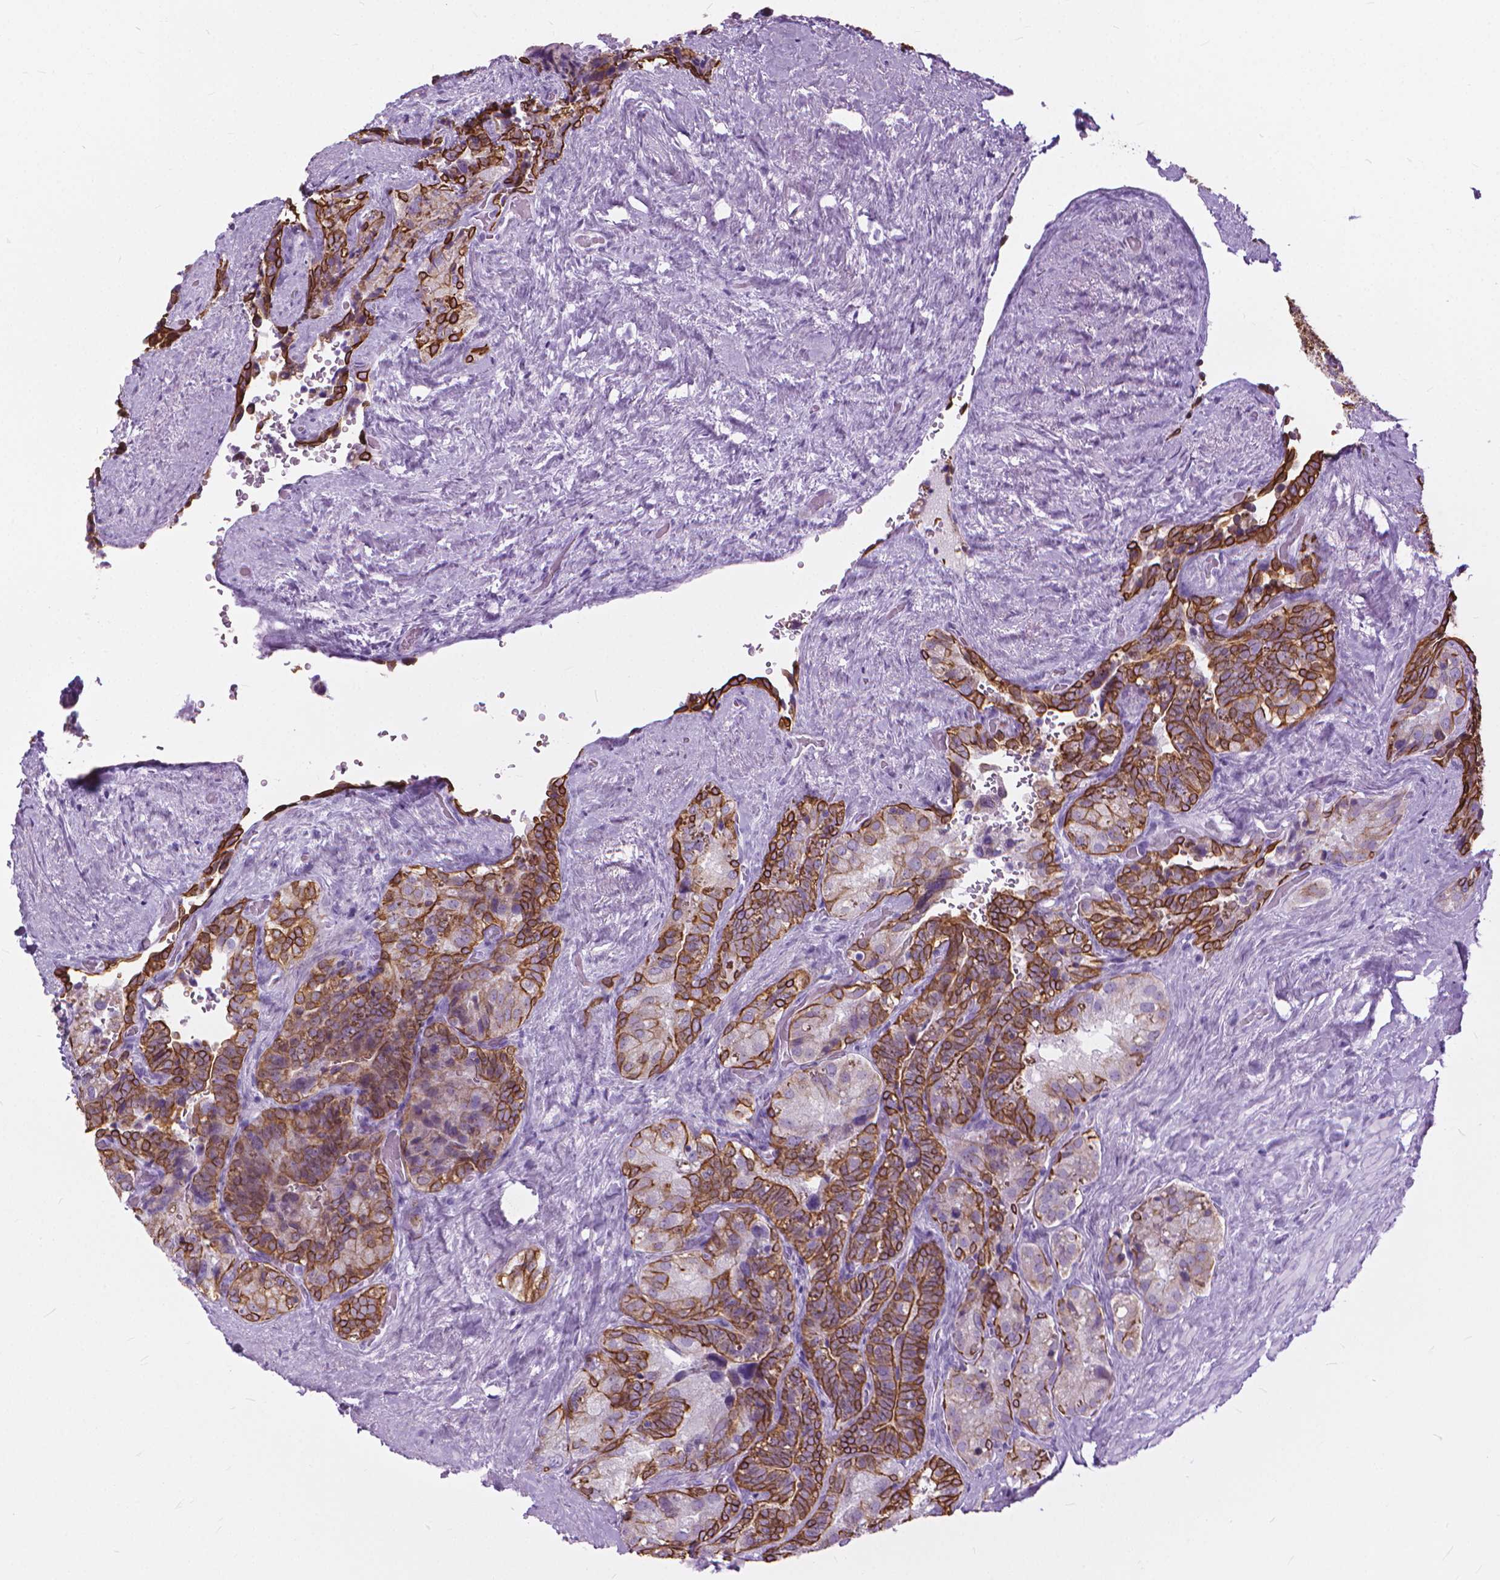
{"staining": {"intensity": "strong", "quantity": "25%-75%", "location": "cytoplasmic/membranous"}, "tissue": "seminal vesicle", "cell_type": "Glandular cells", "image_type": "normal", "snomed": [{"axis": "morphology", "description": "Normal tissue, NOS"}, {"axis": "topography", "description": "Seminal veicle"}], "caption": "The histopathology image shows immunohistochemical staining of unremarkable seminal vesicle. There is strong cytoplasmic/membranous positivity is identified in approximately 25%-75% of glandular cells.", "gene": "HTR2B", "patient": {"sex": "male", "age": 69}}